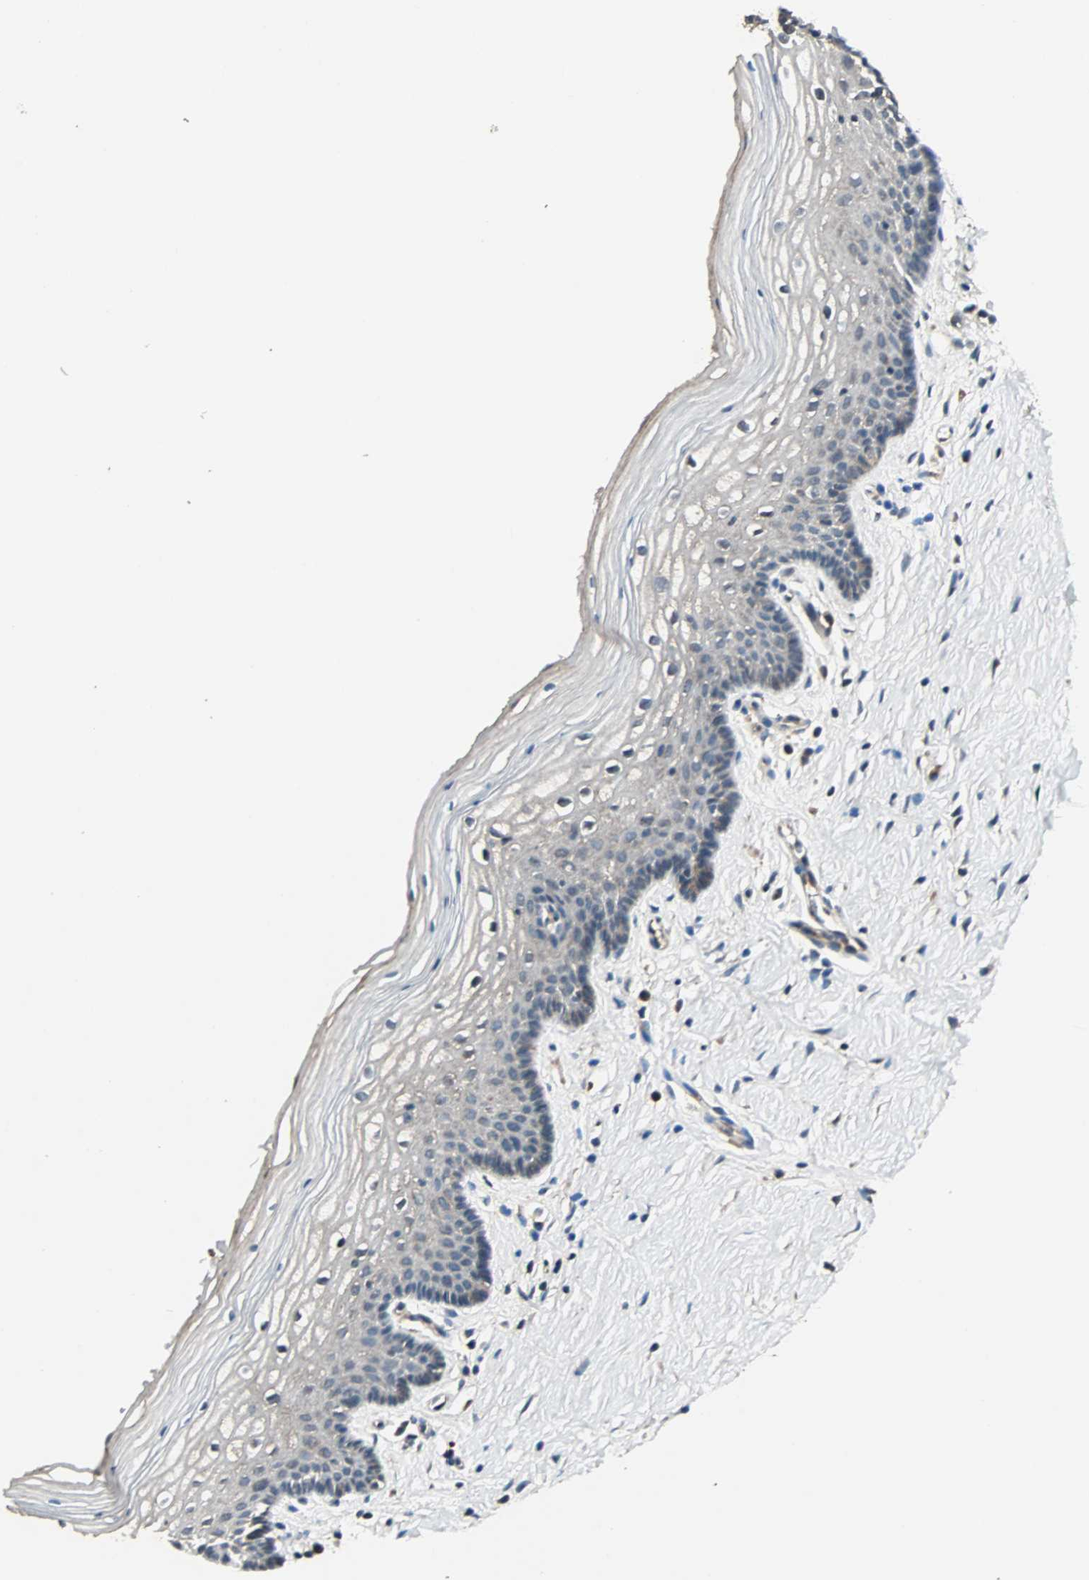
{"staining": {"intensity": "weak", "quantity": "<25%", "location": "cytoplasmic/membranous"}, "tissue": "vagina", "cell_type": "Squamous epithelial cells", "image_type": "normal", "snomed": [{"axis": "morphology", "description": "Normal tissue, NOS"}, {"axis": "topography", "description": "Vagina"}], "caption": "Immunohistochemistry histopathology image of benign vagina: human vagina stained with DAB displays no significant protein positivity in squamous epithelial cells. Brightfield microscopy of immunohistochemistry (IHC) stained with DAB (brown) and hematoxylin (blue), captured at high magnification.", "gene": "GCK", "patient": {"sex": "female", "age": 46}}